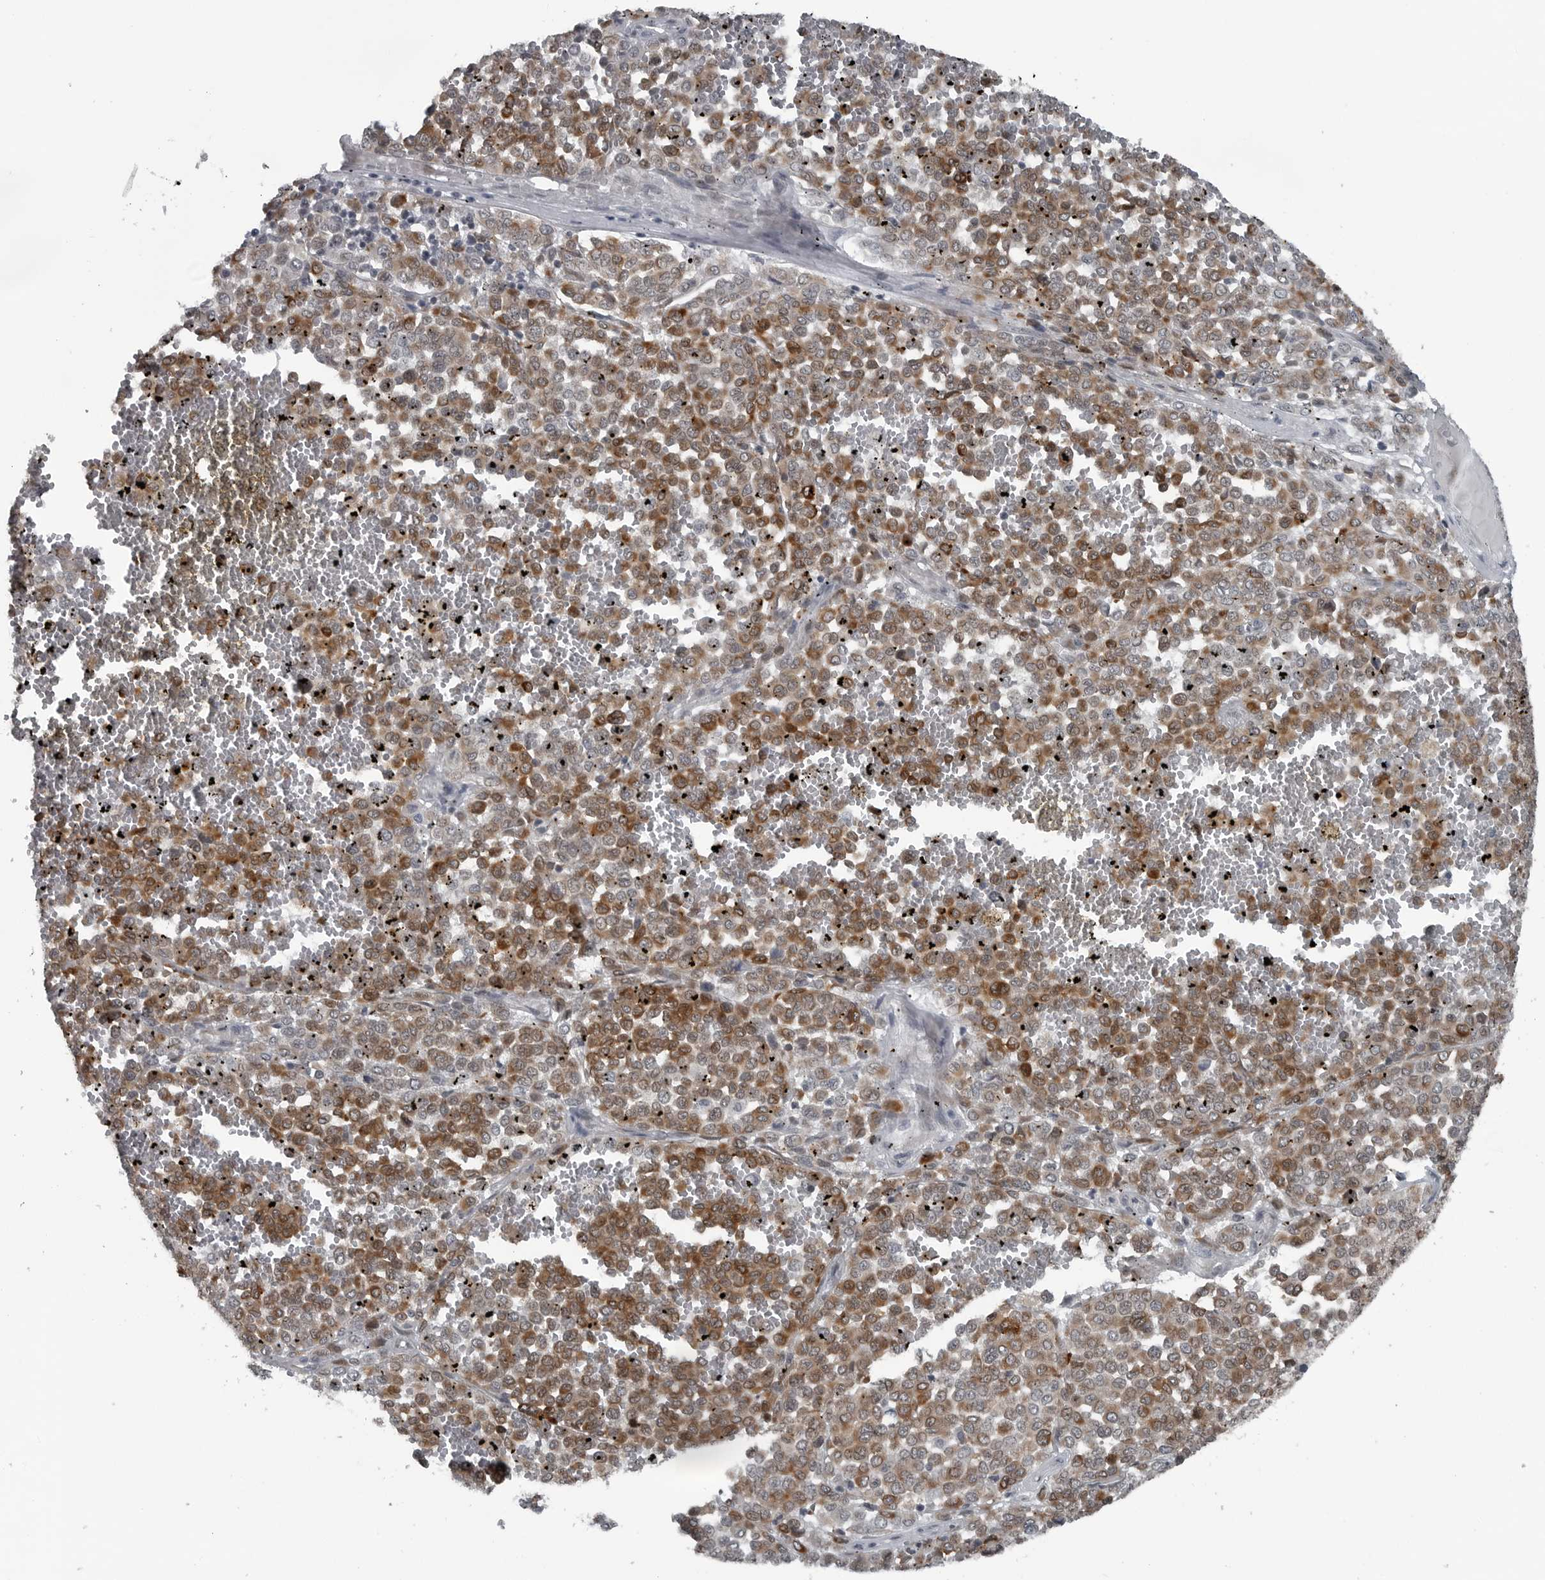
{"staining": {"intensity": "moderate", "quantity": ">75%", "location": "cytoplasmic/membranous"}, "tissue": "melanoma", "cell_type": "Tumor cells", "image_type": "cancer", "snomed": [{"axis": "morphology", "description": "Malignant melanoma, Metastatic site"}, {"axis": "topography", "description": "Pancreas"}], "caption": "Melanoma was stained to show a protein in brown. There is medium levels of moderate cytoplasmic/membranous positivity in approximately >75% of tumor cells.", "gene": "DNAAF11", "patient": {"sex": "female", "age": 30}}